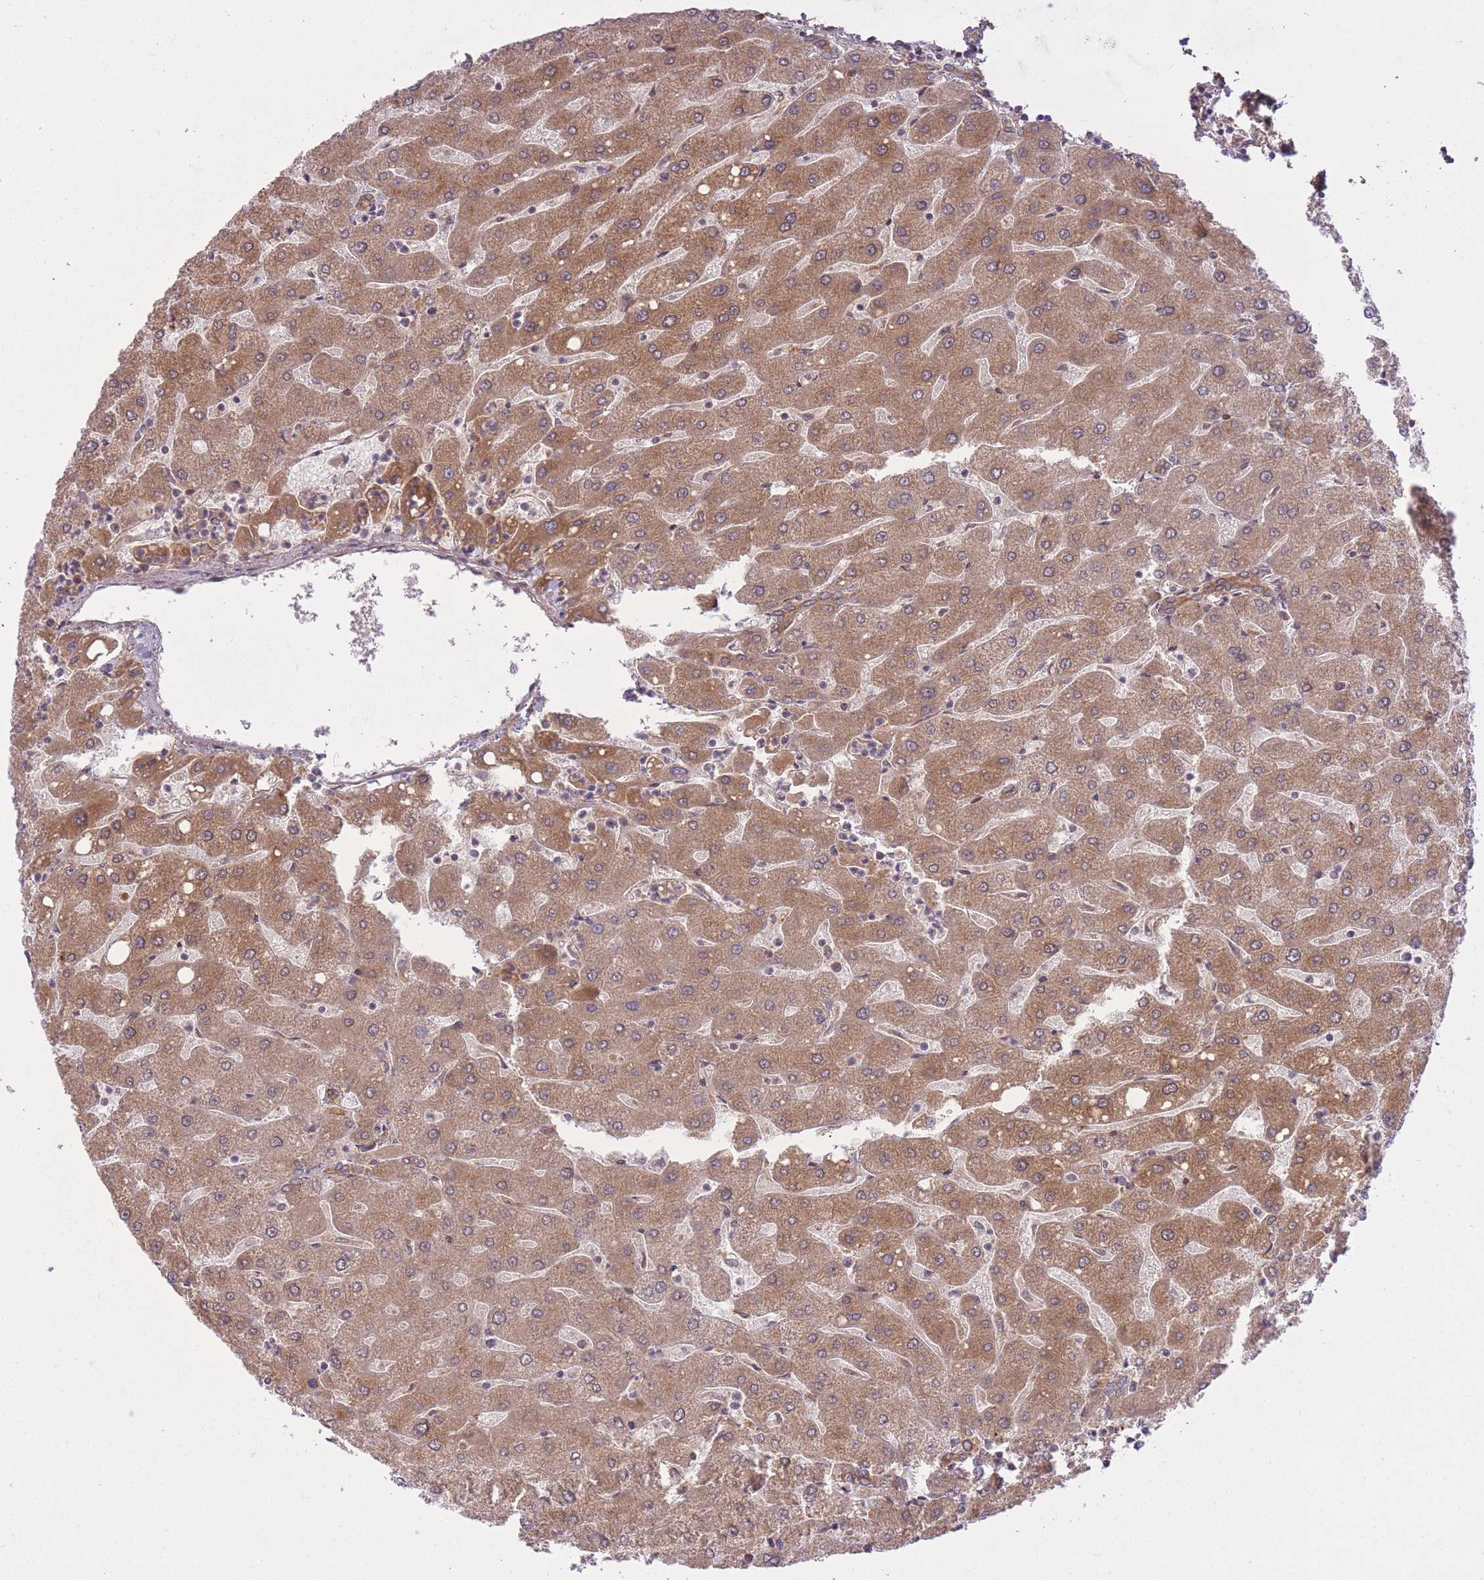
{"staining": {"intensity": "moderate", "quantity": ">75%", "location": "cytoplasmic/membranous"}, "tissue": "liver", "cell_type": "Cholangiocytes", "image_type": "normal", "snomed": [{"axis": "morphology", "description": "Normal tissue, NOS"}, {"axis": "topography", "description": "Liver"}], "caption": "A medium amount of moderate cytoplasmic/membranous positivity is present in approximately >75% of cholangiocytes in unremarkable liver.", "gene": "ZNF391", "patient": {"sex": "male", "age": 67}}